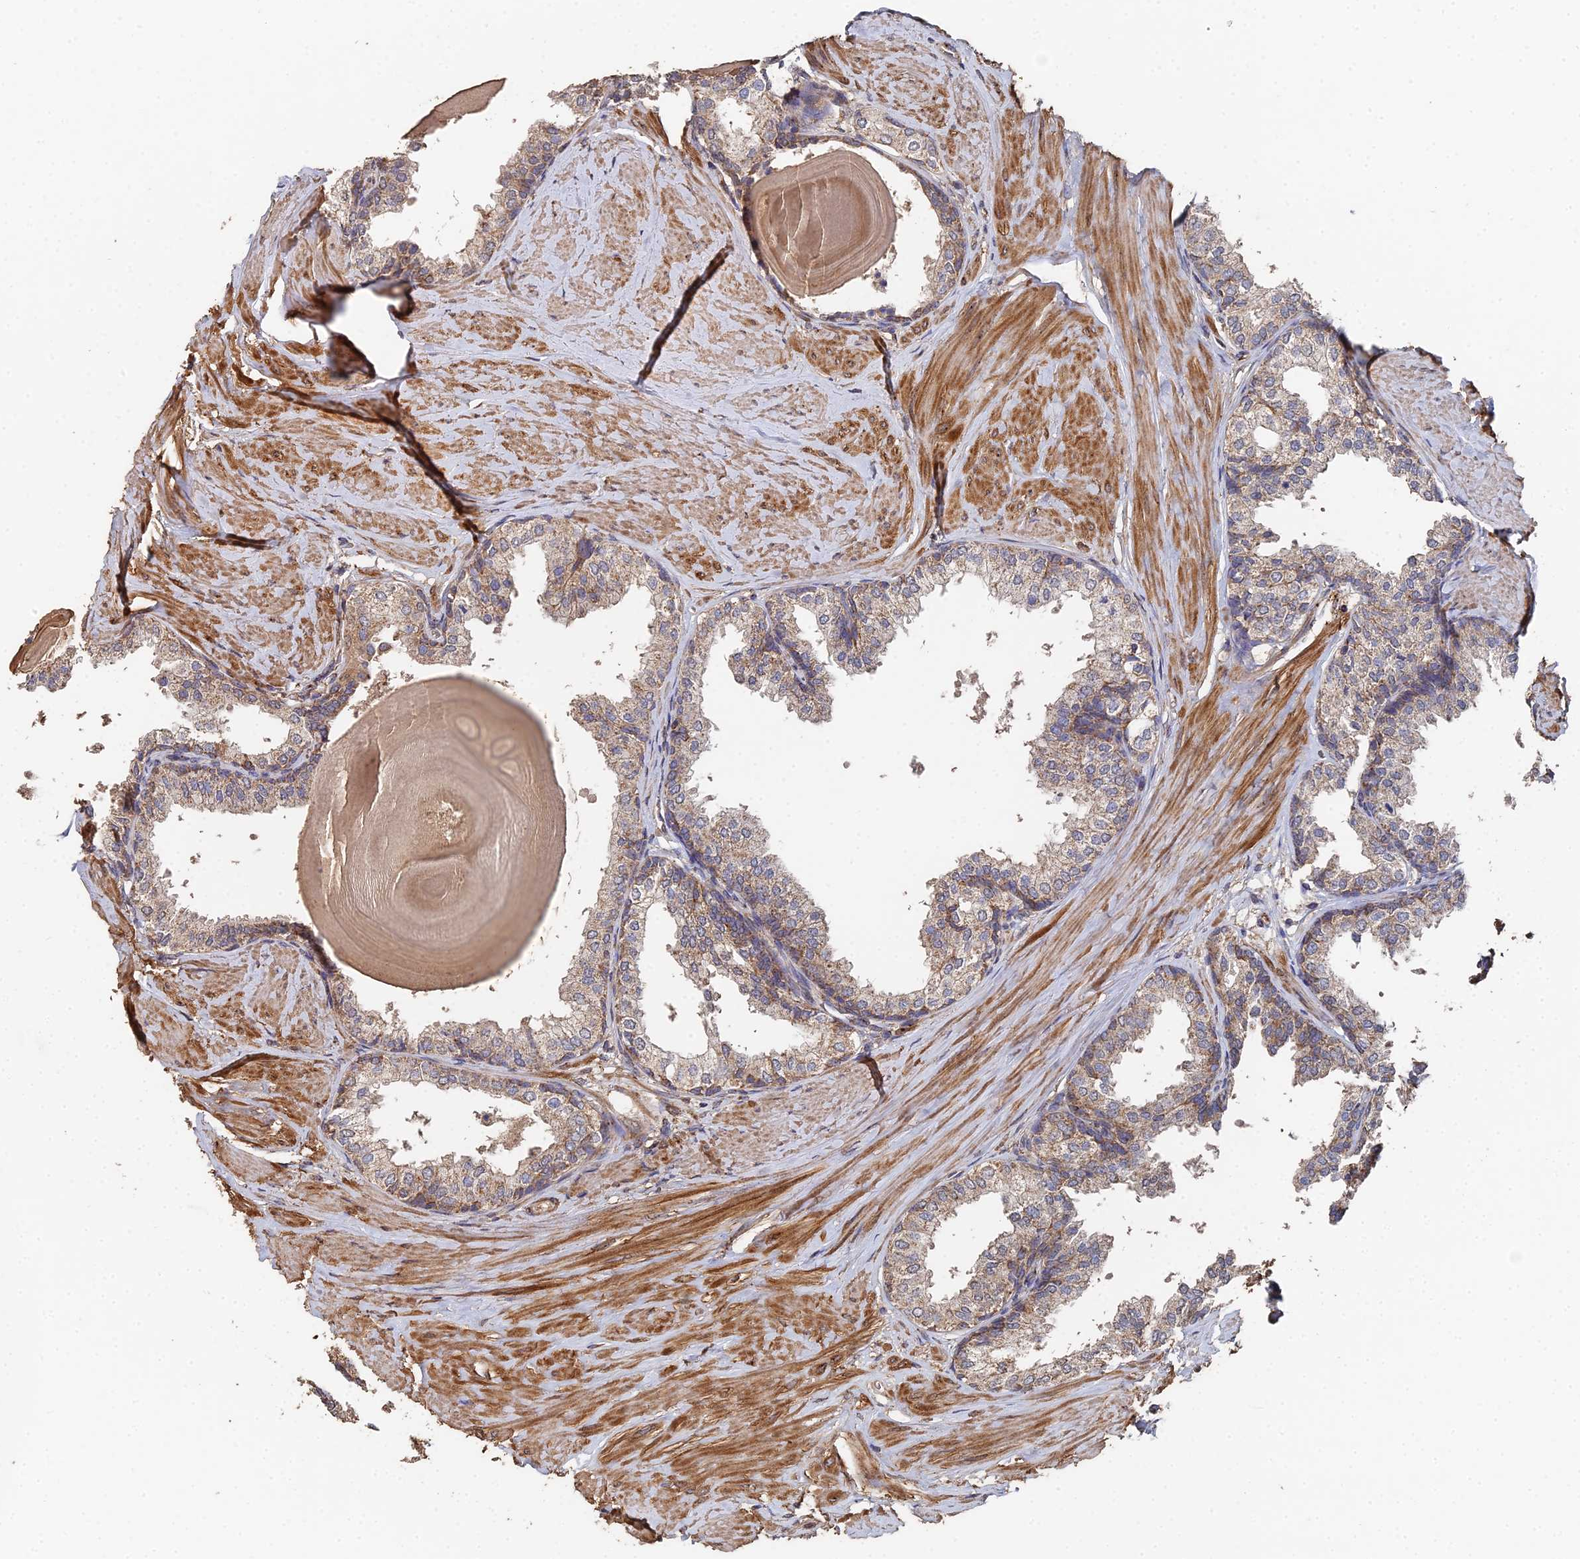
{"staining": {"intensity": "weak", "quantity": ">75%", "location": "cytoplasmic/membranous"}, "tissue": "prostate", "cell_type": "Glandular cells", "image_type": "normal", "snomed": [{"axis": "morphology", "description": "Normal tissue, NOS"}, {"axis": "topography", "description": "Prostate"}], "caption": "Unremarkable prostate reveals weak cytoplasmic/membranous expression in about >75% of glandular cells, visualized by immunohistochemistry.", "gene": "SPANXN4", "patient": {"sex": "male", "age": 48}}